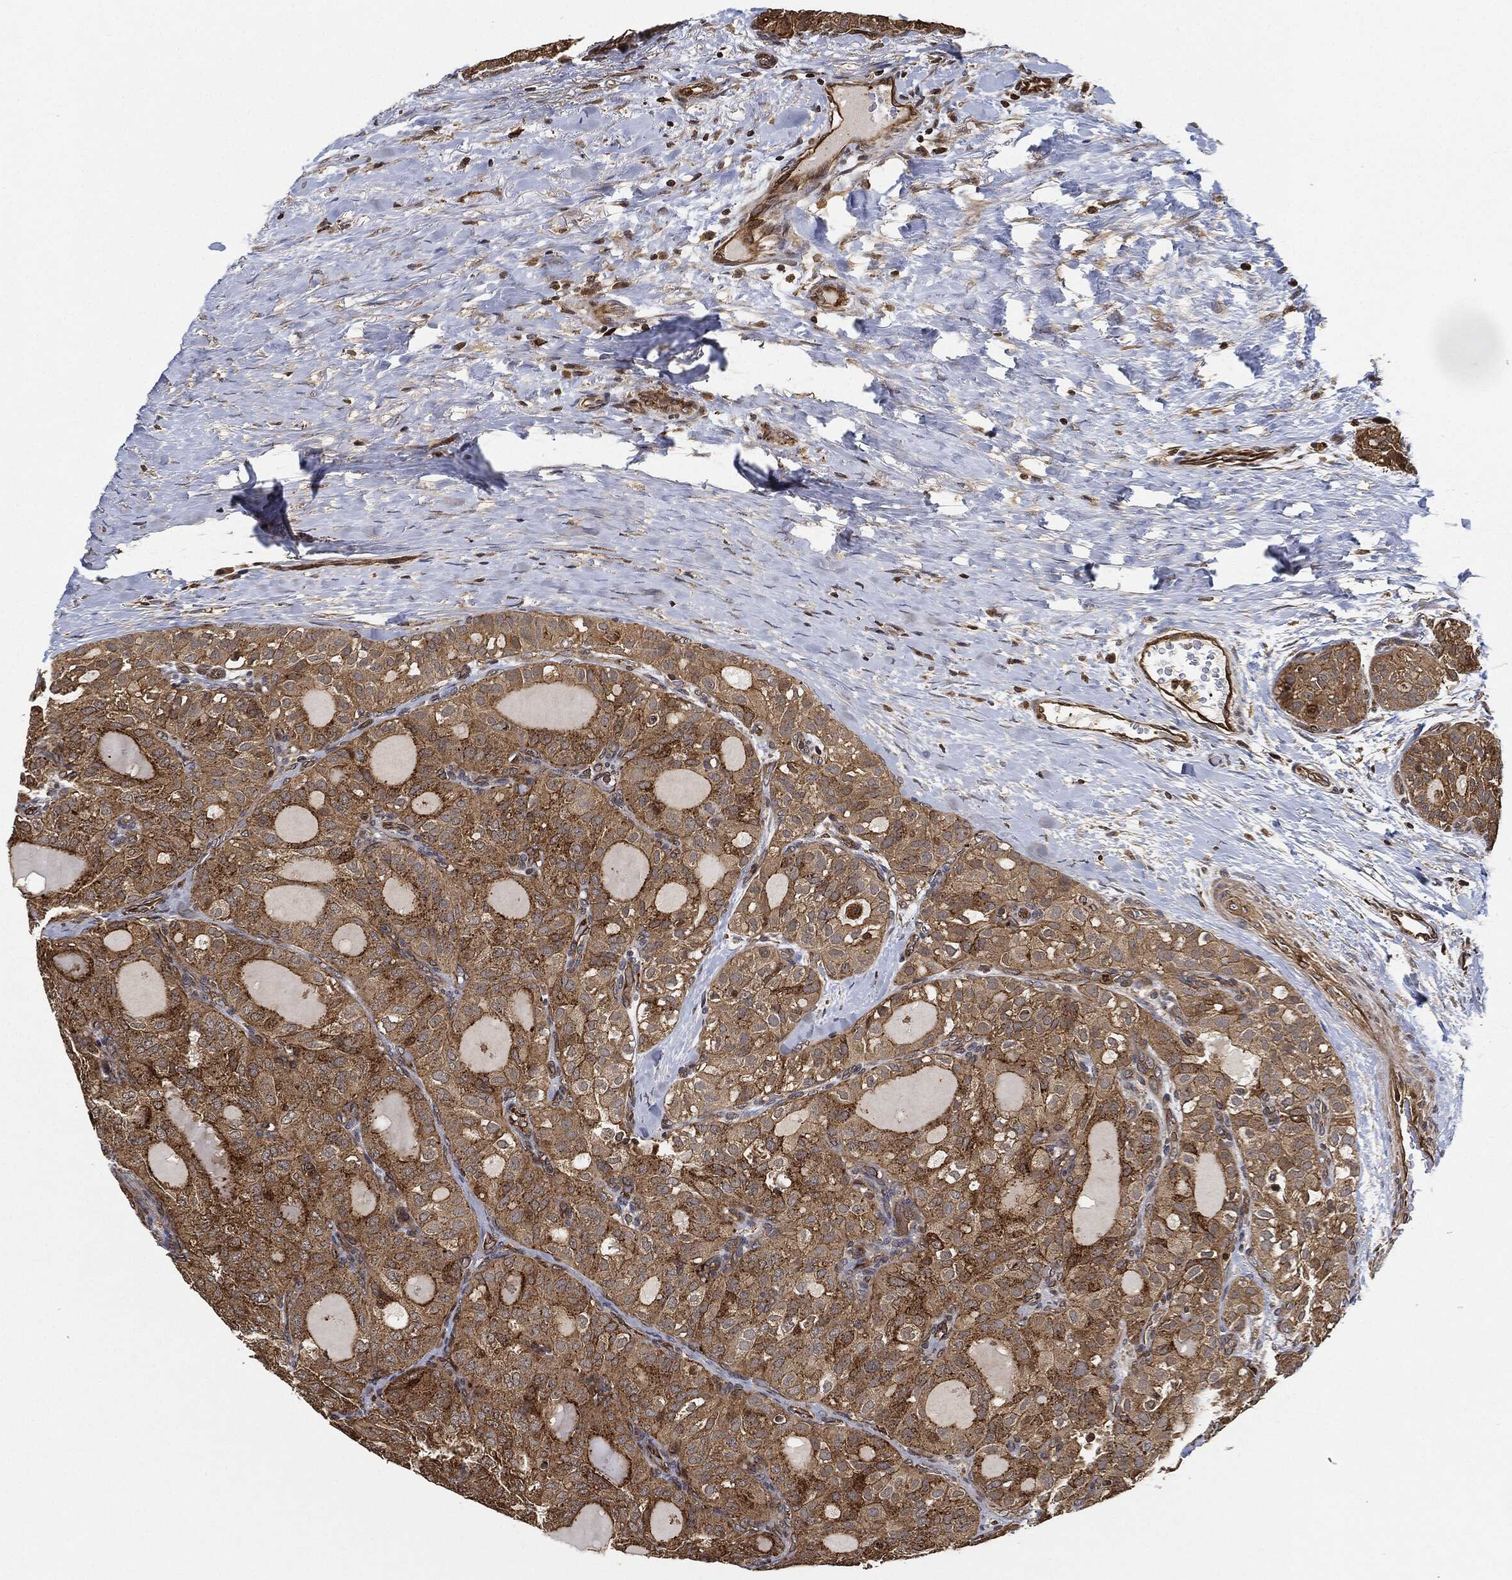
{"staining": {"intensity": "strong", "quantity": "25%-75%", "location": "cytoplasmic/membranous"}, "tissue": "thyroid cancer", "cell_type": "Tumor cells", "image_type": "cancer", "snomed": [{"axis": "morphology", "description": "Follicular adenoma carcinoma, NOS"}, {"axis": "topography", "description": "Thyroid gland"}], "caption": "An IHC image of tumor tissue is shown. Protein staining in brown shows strong cytoplasmic/membranous positivity in thyroid follicular adenoma carcinoma within tumor cells. (DAB (3,3'-diaminobenzidine) IHC with brightfield microscopy, high magnification).", "gene": "MAP3K3", "patient": {"sex": "male", "age": 75}}